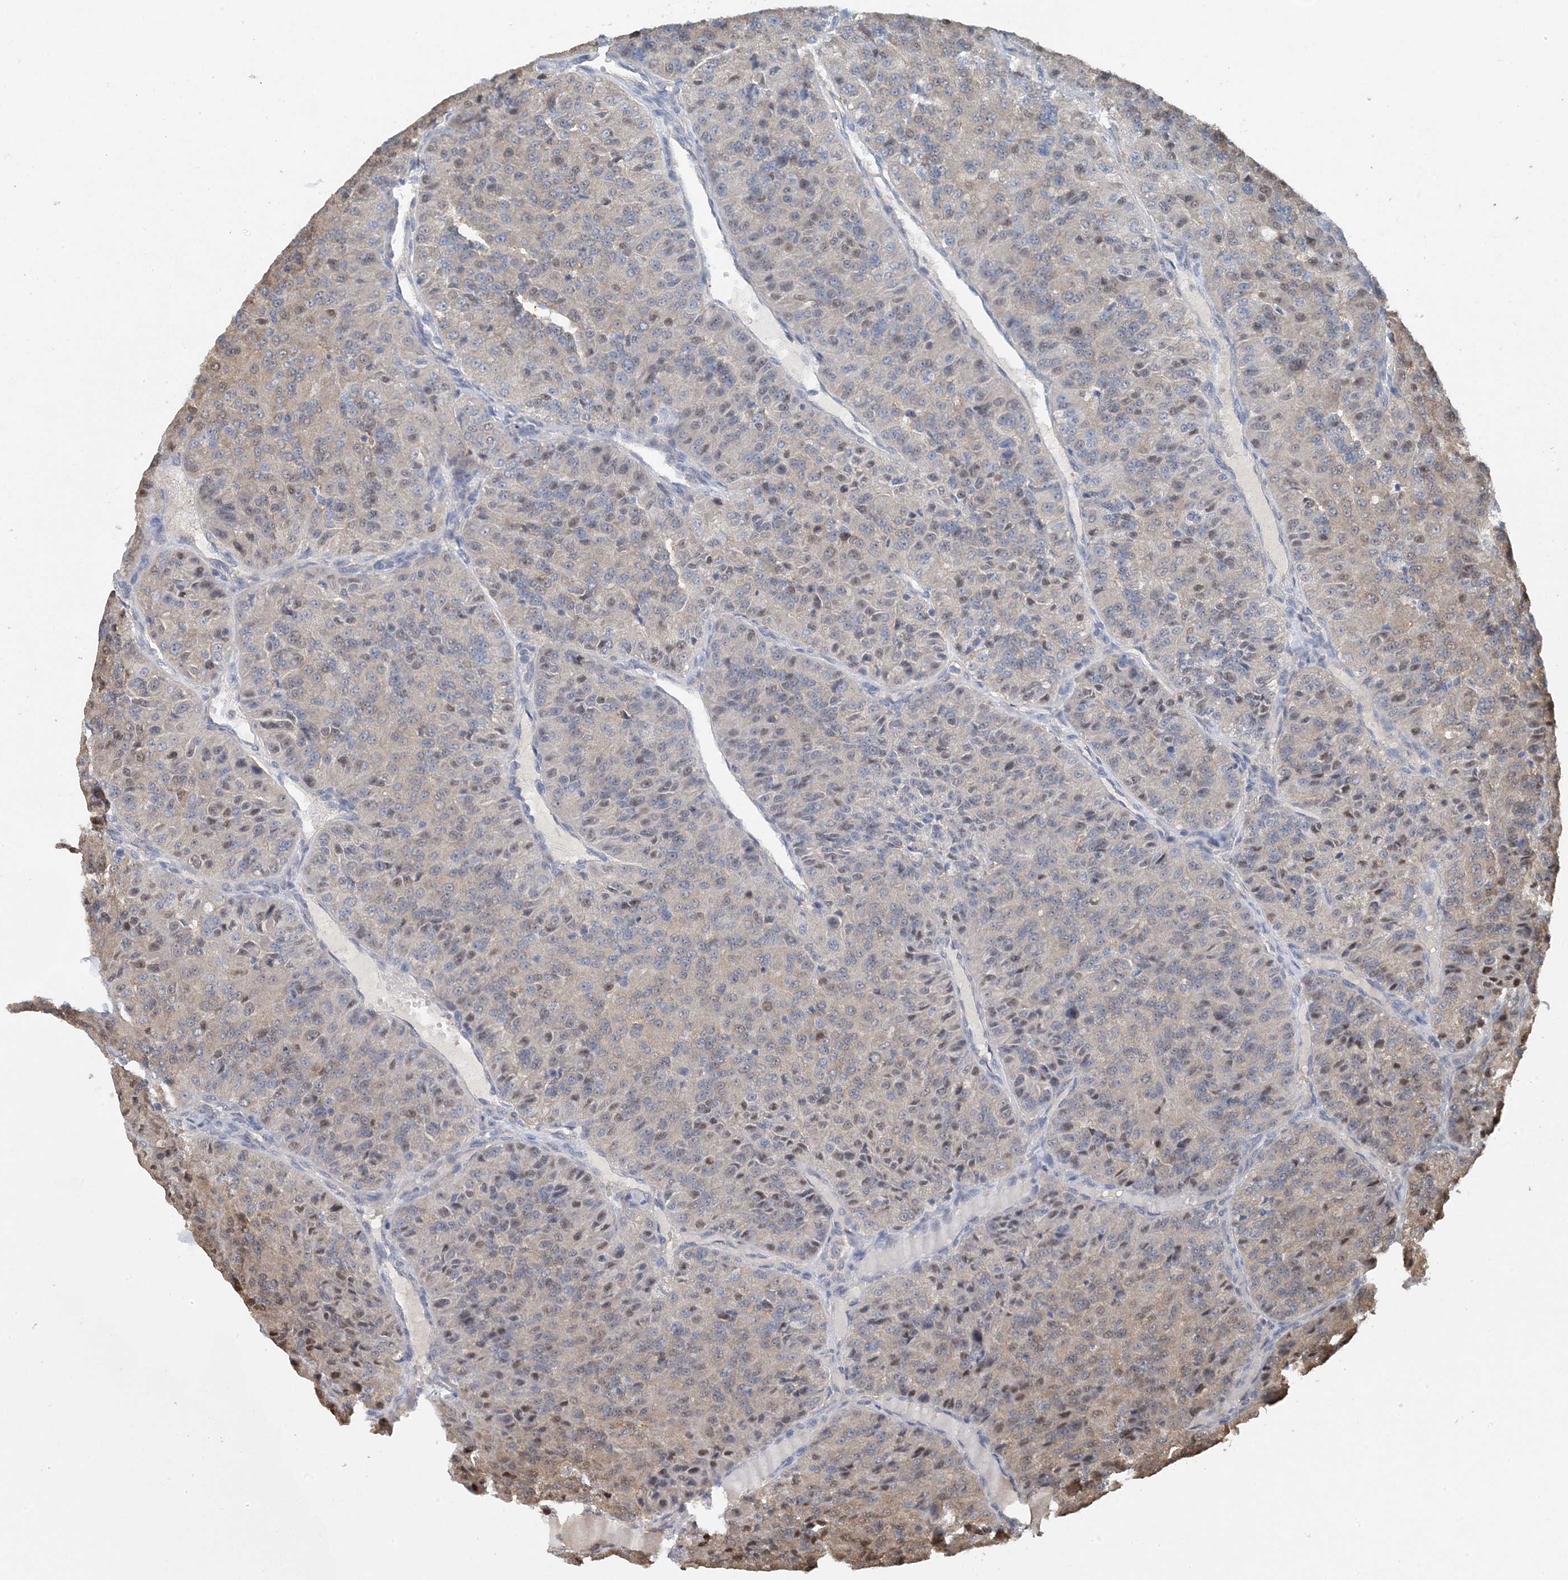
{"staining": {"intensity": "weak", "quantity": "25%-75%", "location": "cytoplasmic/membranous,nuclear"}, "tissue": "renal cancer", "cell_type": "Tumor cells", "image_type": "cancer", "snomed": [{"axis": "morphology", "description": "Adenocarcinoma, NOS"}, {"axis": "topography", "description": "Kidney"}], "caption": "The photomicrograph displays a brown stain indicating the presence of a protein in the cytoplasmic/membranous and nuclear of tumor cells in renal adenocarcinoma.", "gene": "HIKESHI", "patient": {"sex": "female", "age": 63}}